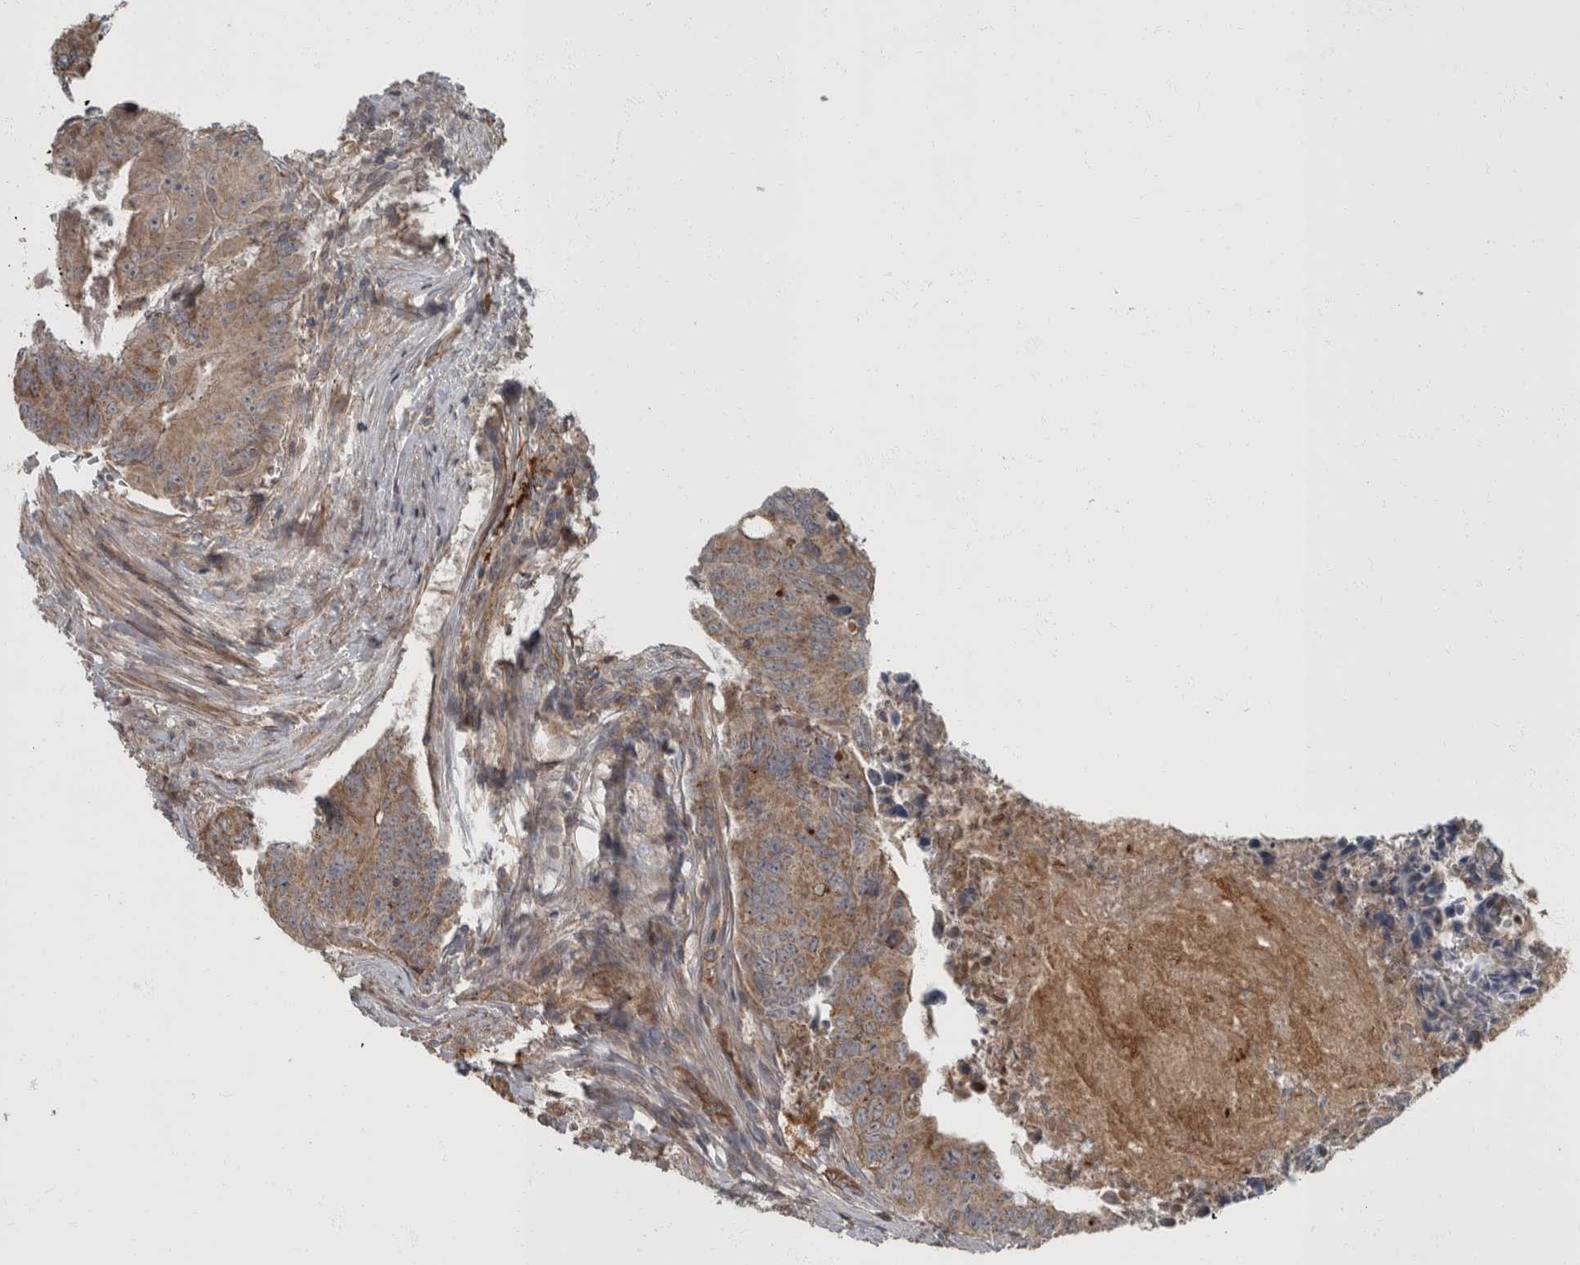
{"staining": {"intensity": "moderate", "quantity": ">75%", "location": "cytoplasmic/membranous"}, "tissue": "colorectal cancer", "cell_type": "Tumor cells", "image_type": "cancer", "snomed": [{"axis": "morphology", "description": "Adenocarcinoma, NOS"}, {"axis": "topography", "description": "Colon"}], "caption": "Protein staining by immunohistochemistry demonstrates moderate cytoplasmic/membranous staining in approximately >75% of tumor cells in colorectal cancer (adenocarcinoma). (IHC, brightfield microscopy, high magnification).", "gene": "VEGFD", "patient": {"sex": "male", "age": 87}}